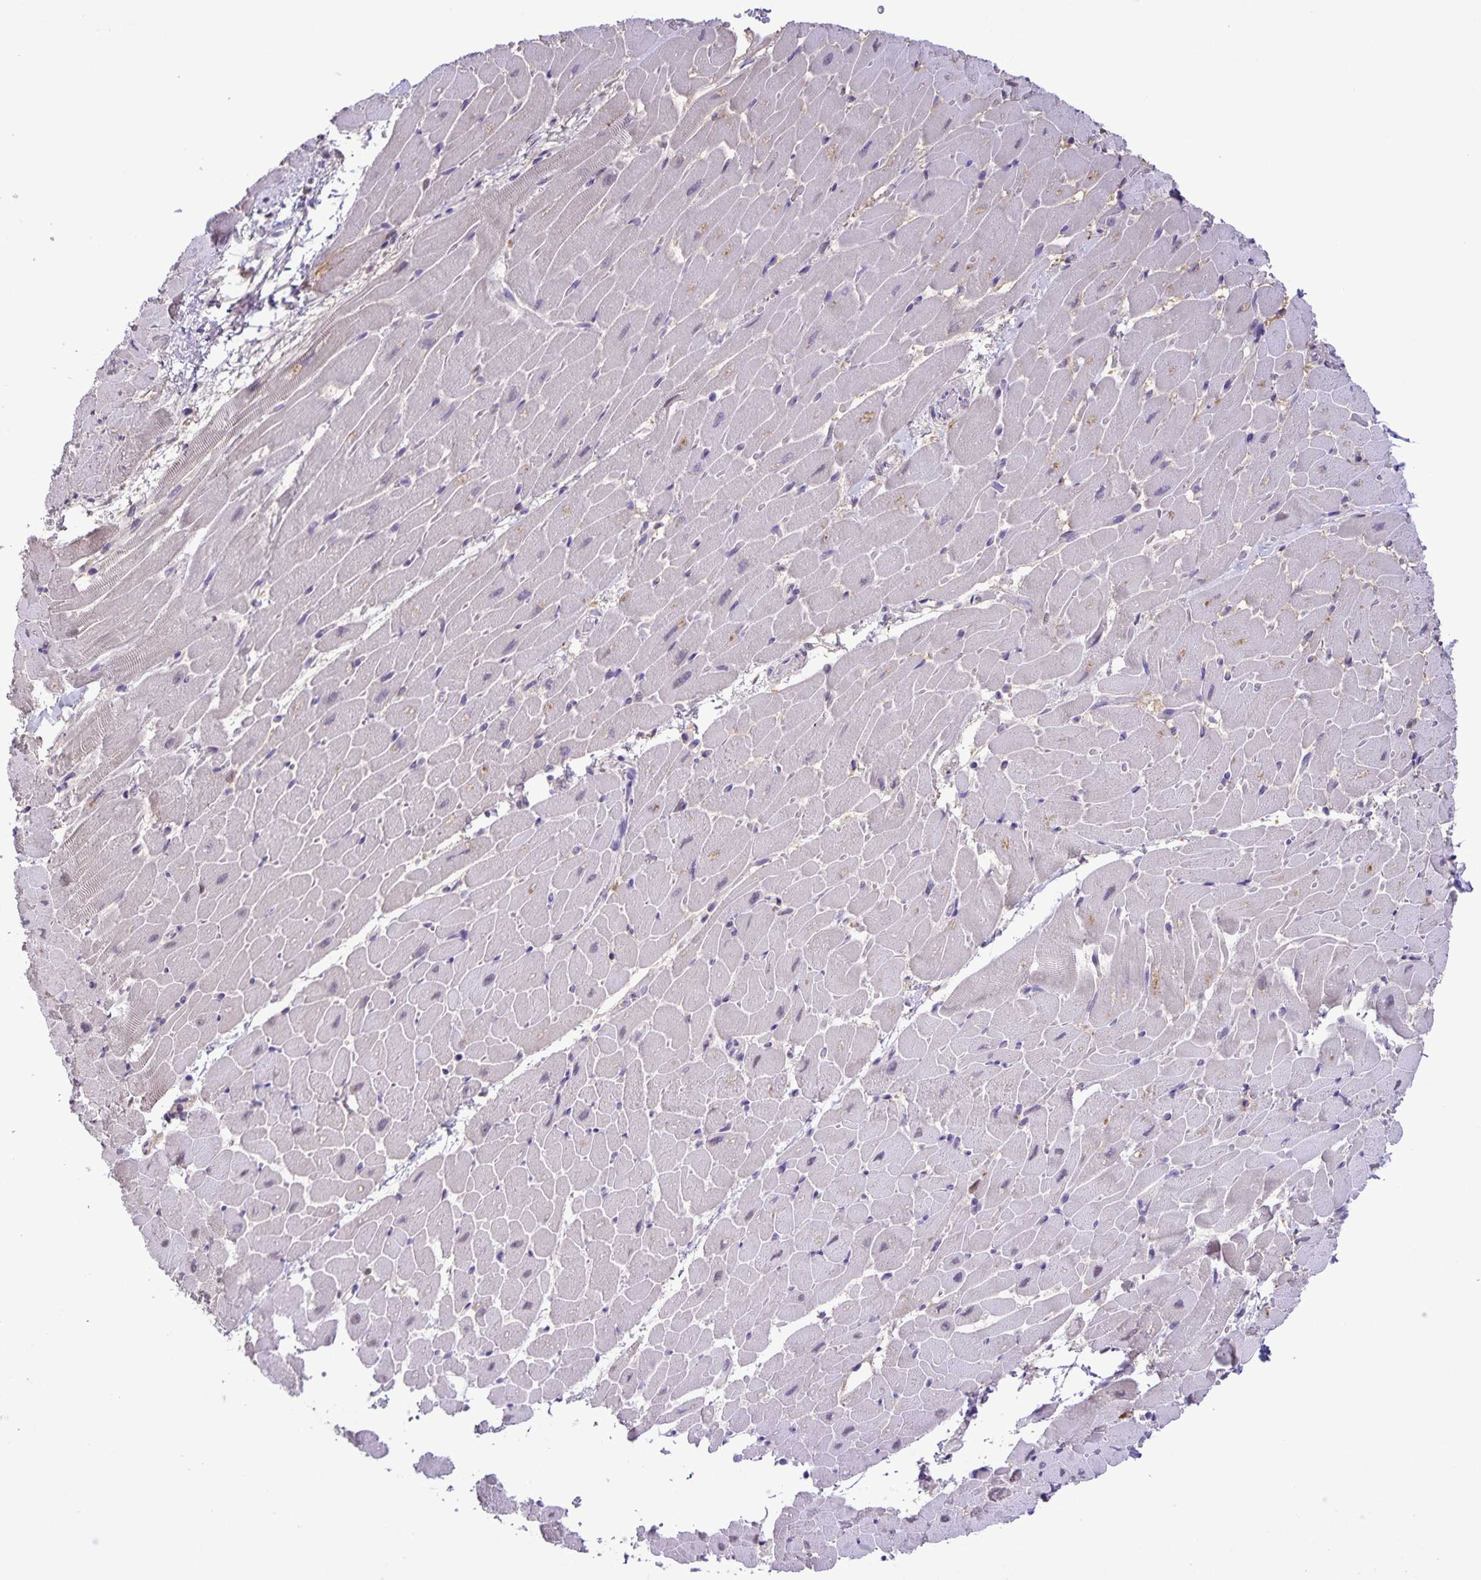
{"staining": {"intensity": "weak", "quantity": "<25%", "location": "cytoplasmic/membranous"}, "tissue": "heart muscle", "cell_type": "Cardiomyocytes", "image_type": "normal", "snomed": [{"axis": "morphology", "description": "Normal tissue, NOS"}, {"axis": "topography", "description": "Heart"}], "caption": "High magnification brightfield microscopy of normal heart muscle stained with DAB (brown) and counterstained with hematoxylin (blue): cardiomyocytes show no significant positivity. (DAB (3,3'-diaminobenzidine) IHC, high magnification).", "gene": "ONECUT2", "patient": {"sex": "male", "age": 37}}